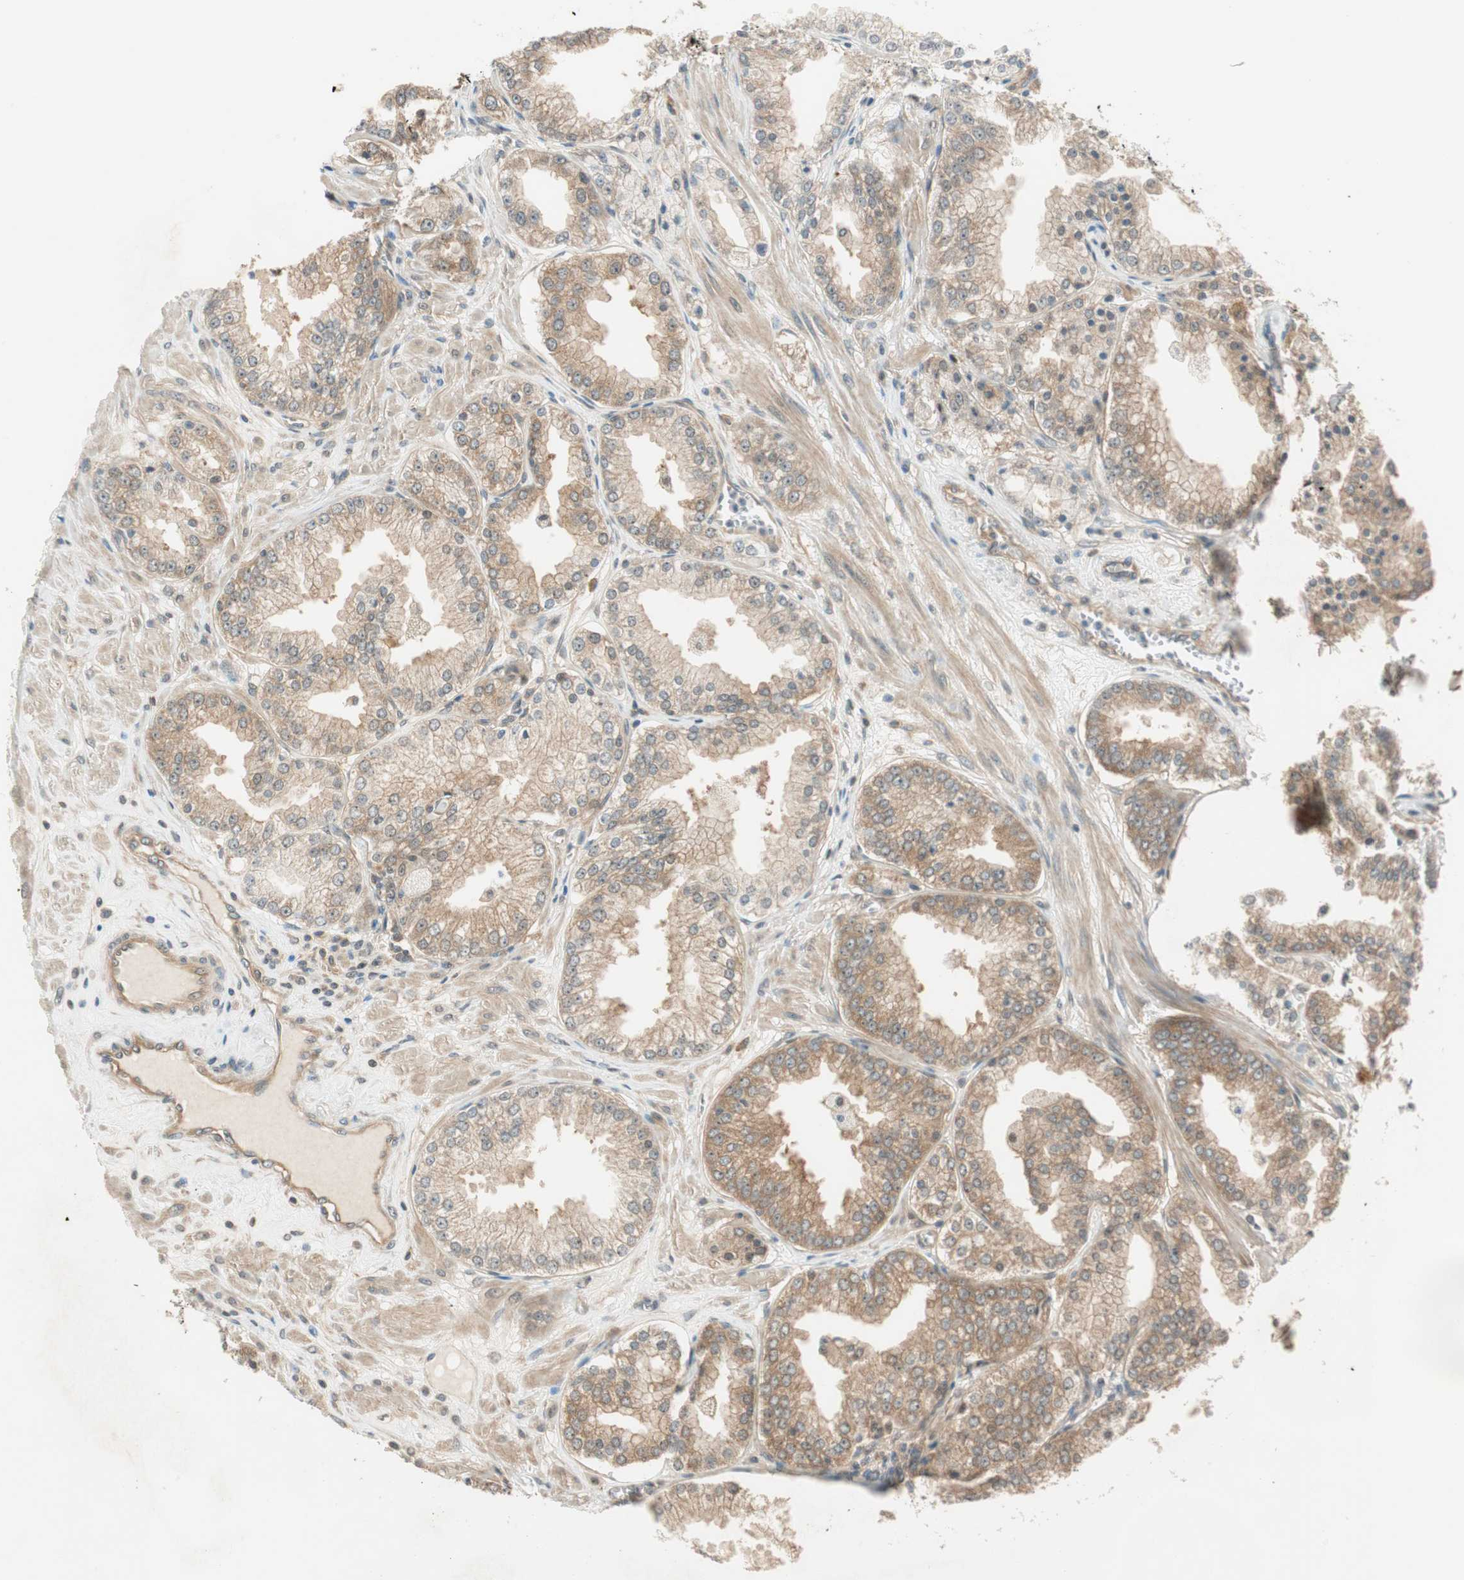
{"staining": {"intensity": "moderate", "quantity": ">75%", "location": "cytoplasmic/membranous"}, "tissue": "prostate cancer", "cell_type": "Tumor cells", "image_type": "cancer", "snomed": [{"axis": "morphology", "description": "Adenocarcinoma, High grade"}, {"axis": "topography", "description": "Prostate"}], "caption": "Brown immunohistochemical staining in human high-grade adenocarcinoma (prostate) shows moderate cytoplasmic/membranous staining in about >75% of tumor cells.", "gene": "PSMD8", "patient": {"sex": "male", "age": 61}}